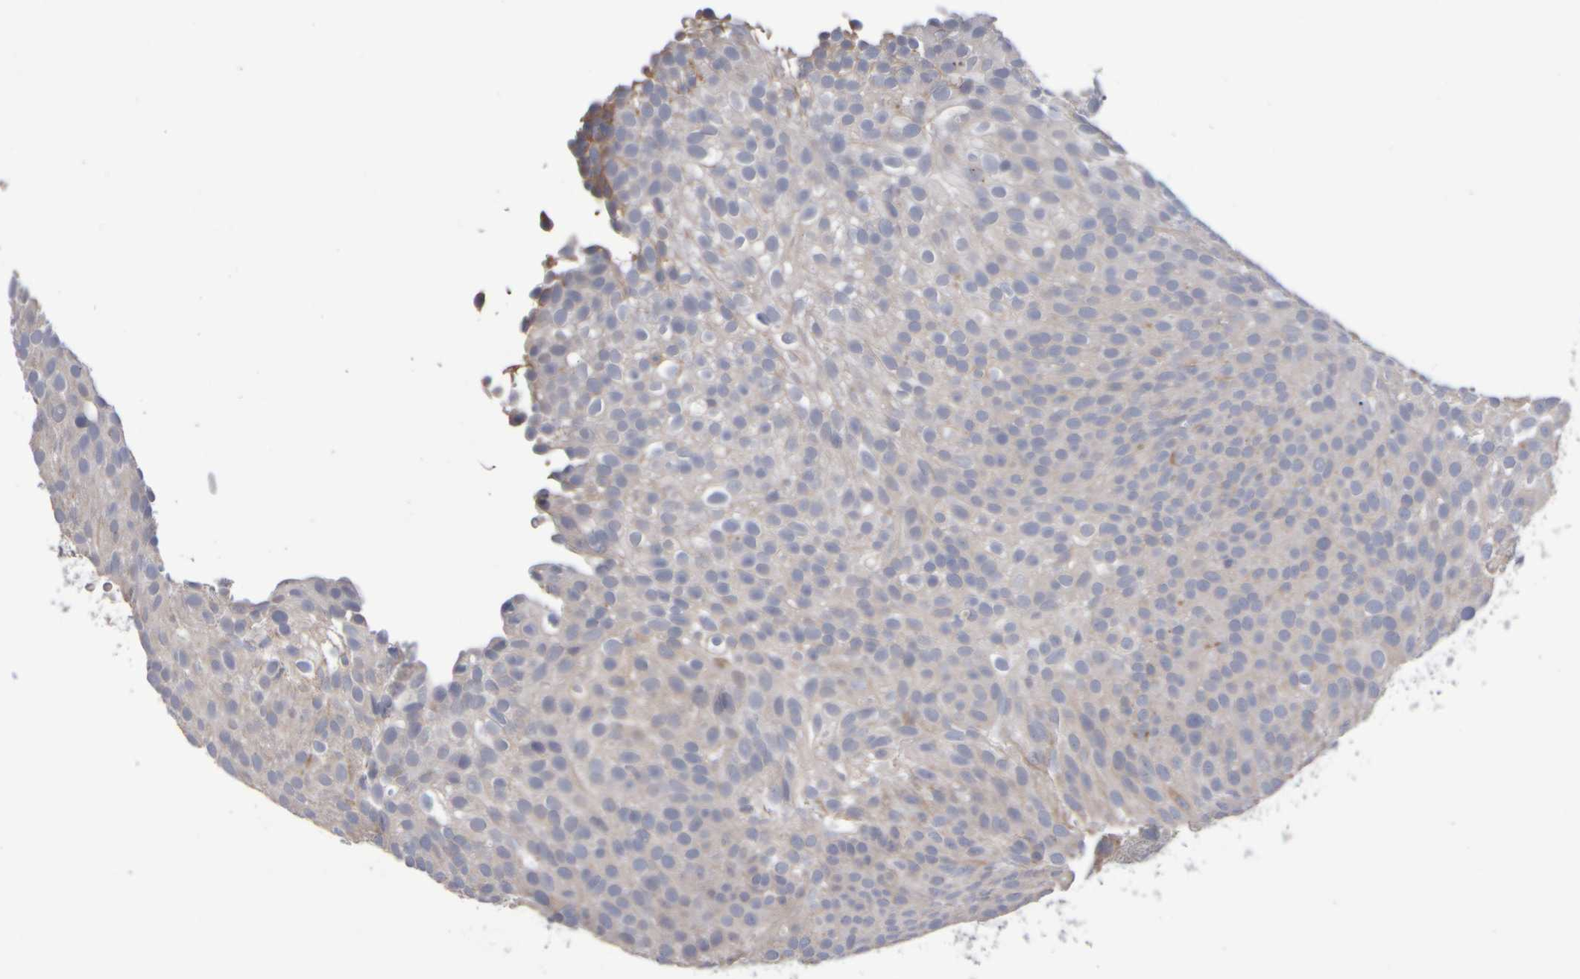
{"staining": {"intensity": "negative", "quantity": "none", "location": "none"}, "tissue": "urothelial cancer", "cell_type": "Tumor cells", "image_type": "cancer", "snomed": [{"axis": "morphology", "description": "Urothelial carcinoma, Low grade"}, {"axis": "topography", "description": "Urinary bladder"}], "caption": "Histopathology image shows no significant protein expression in tumor cells of urothelial cancer.", "gene": "EPHX2", "patient": {"sex": "male", "age": 78}}